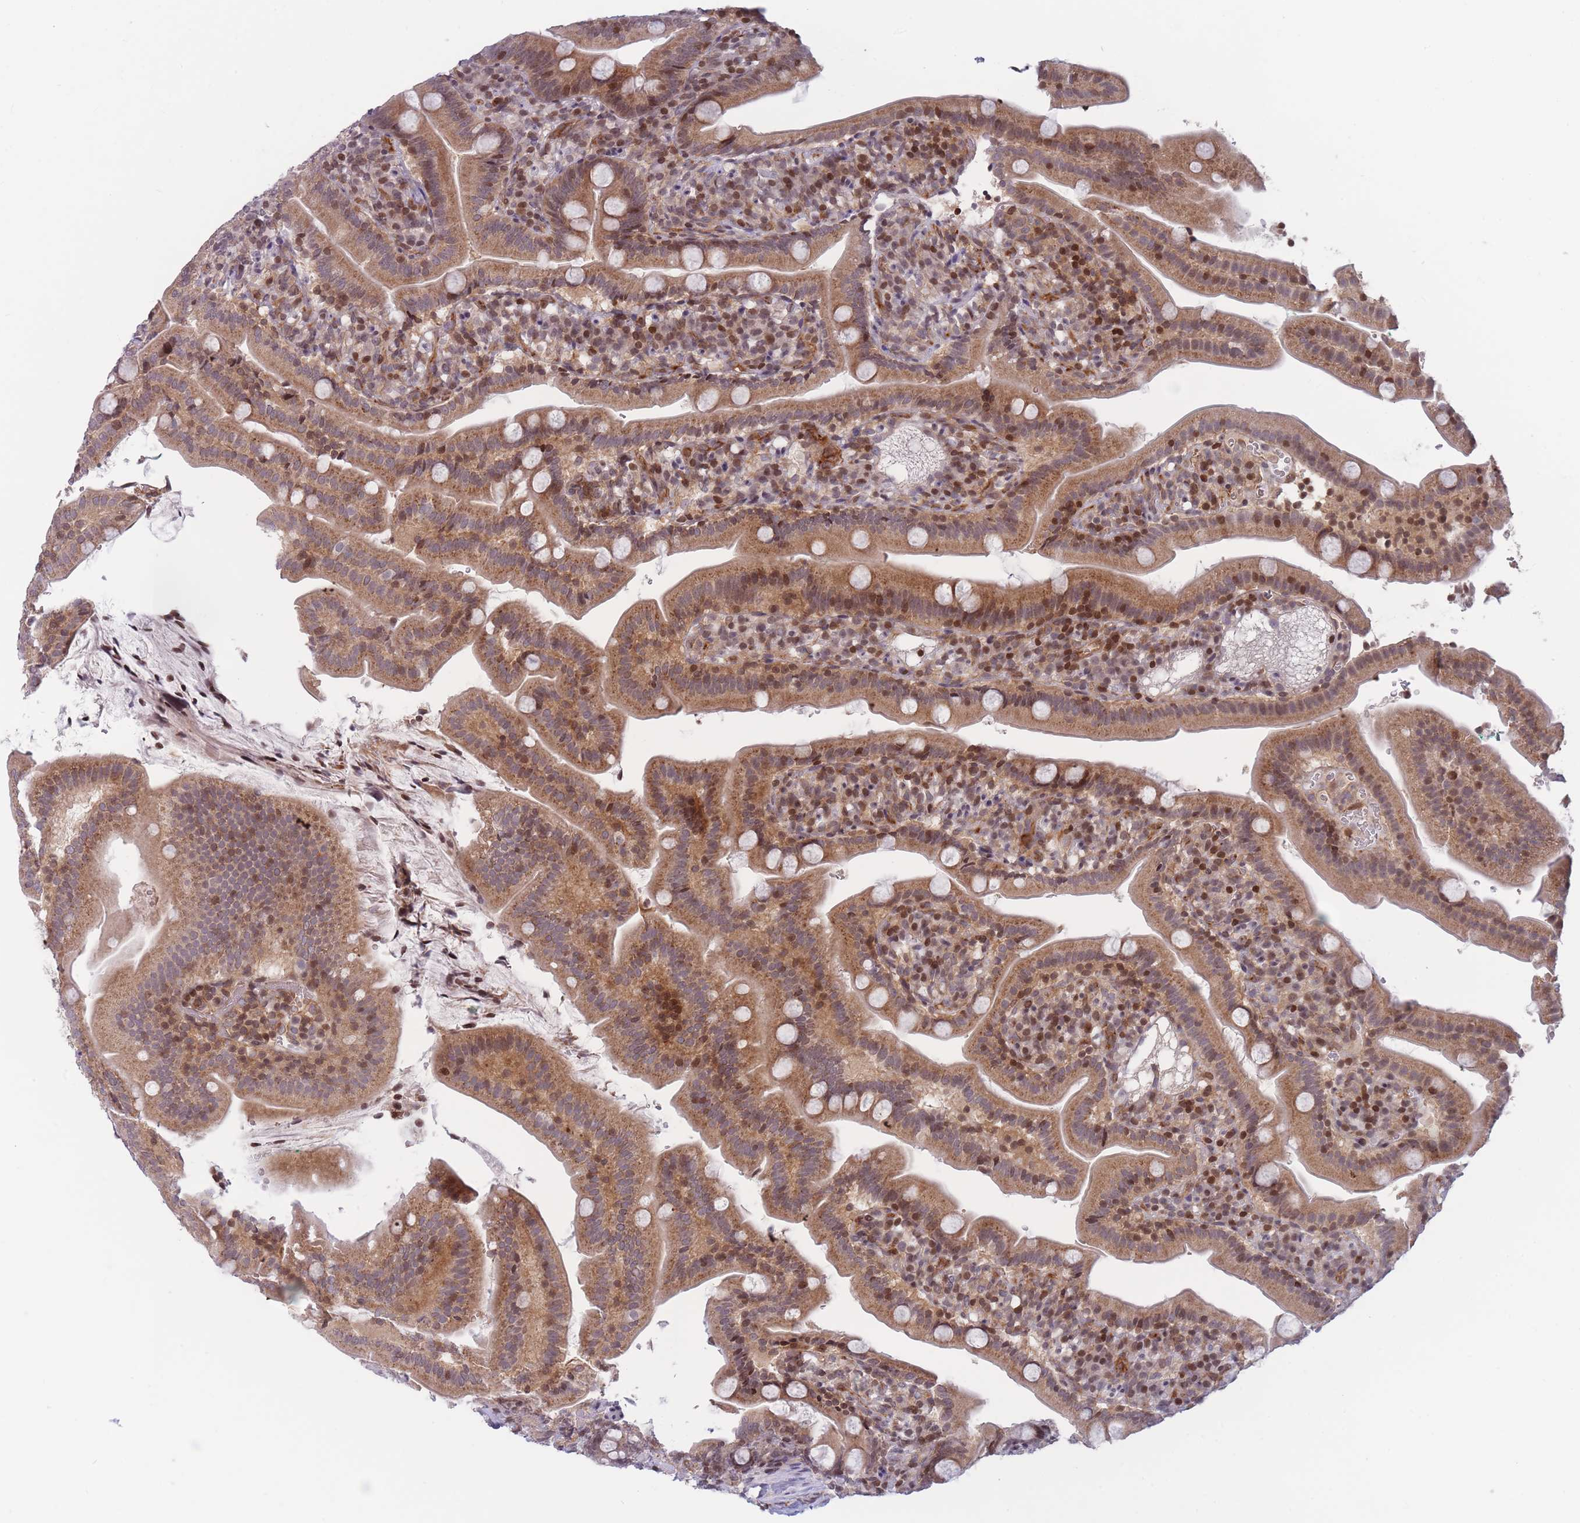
{"staining": {"intensity": "moderate", "quantity": ">75%", "location": "cytoplasmic/membranous,nuclear"}, "tissue": "duodenum", "cell_type": "Glandular cells", "image_type": "normal", "snomed": [{"axis": "morphology", "description": "Normal tissue, NOS"}, {"axis": "topography", "description": "Duodenum"}], "caption": "A high-resolution micrograph shows immunohistochemistry staining of benign duodenum, which displays moderate cytoplasmic/membranous,nuclear positivity in about >75% of glandular cells. (IHC, brightfield microscopy, high magnification).", "gene": "SLC35F5", "patient": {"sex": "female", "age": 67}}